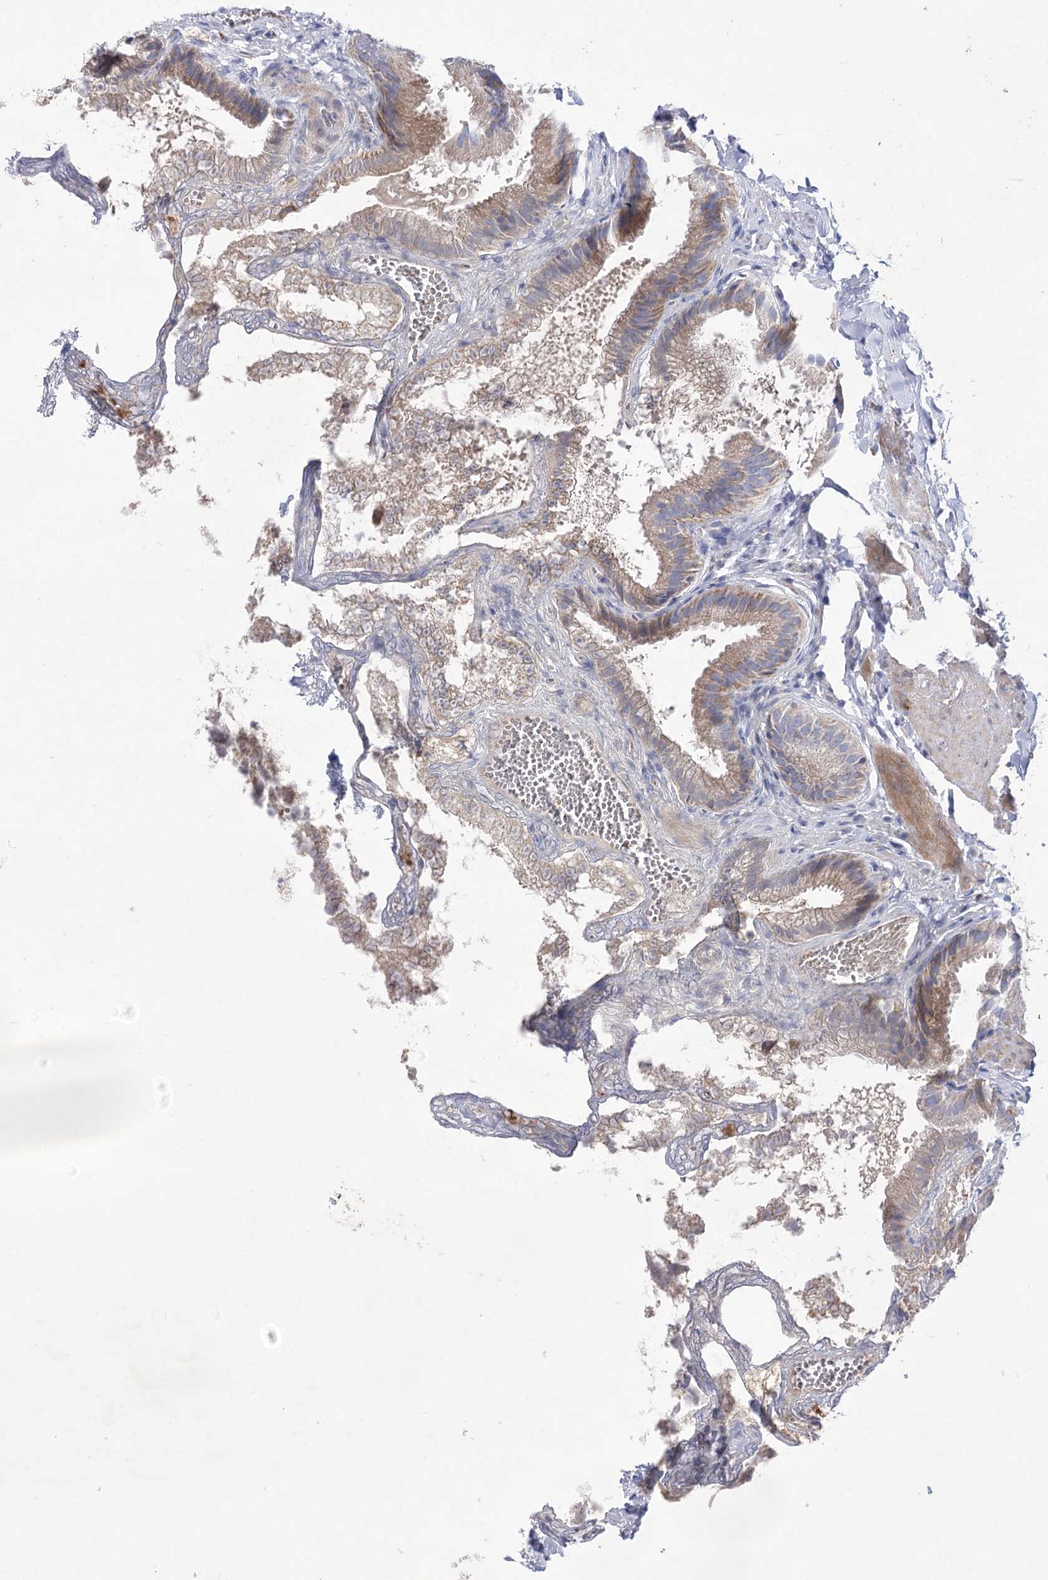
{"staining": {"intensity": "moderate", "quantity": "25%-75%", "location": "cytoplasmic/membranous"}, "tissue": "gallbladder", "cell_type": "Glandular cells", "image_type": "normal", "snomed": [{"axis": "morphology", "description": "Normal tissue, NOS"}, {"axis": "topography", "description": "Gallbladder"}], "caption": "The photomicrograph reveals a brown stain indicating the presence of a protein in the cytoplasmic/membranous of glandular cells in gallbladder. Using DAB (3,3'-diaminobenzidine) (brown) and hematoxylin (blue) stains, captured at high magnification using brightfield microscopy.", "gene": "COX15", "patient": {"sex": "male", "age": 38}}